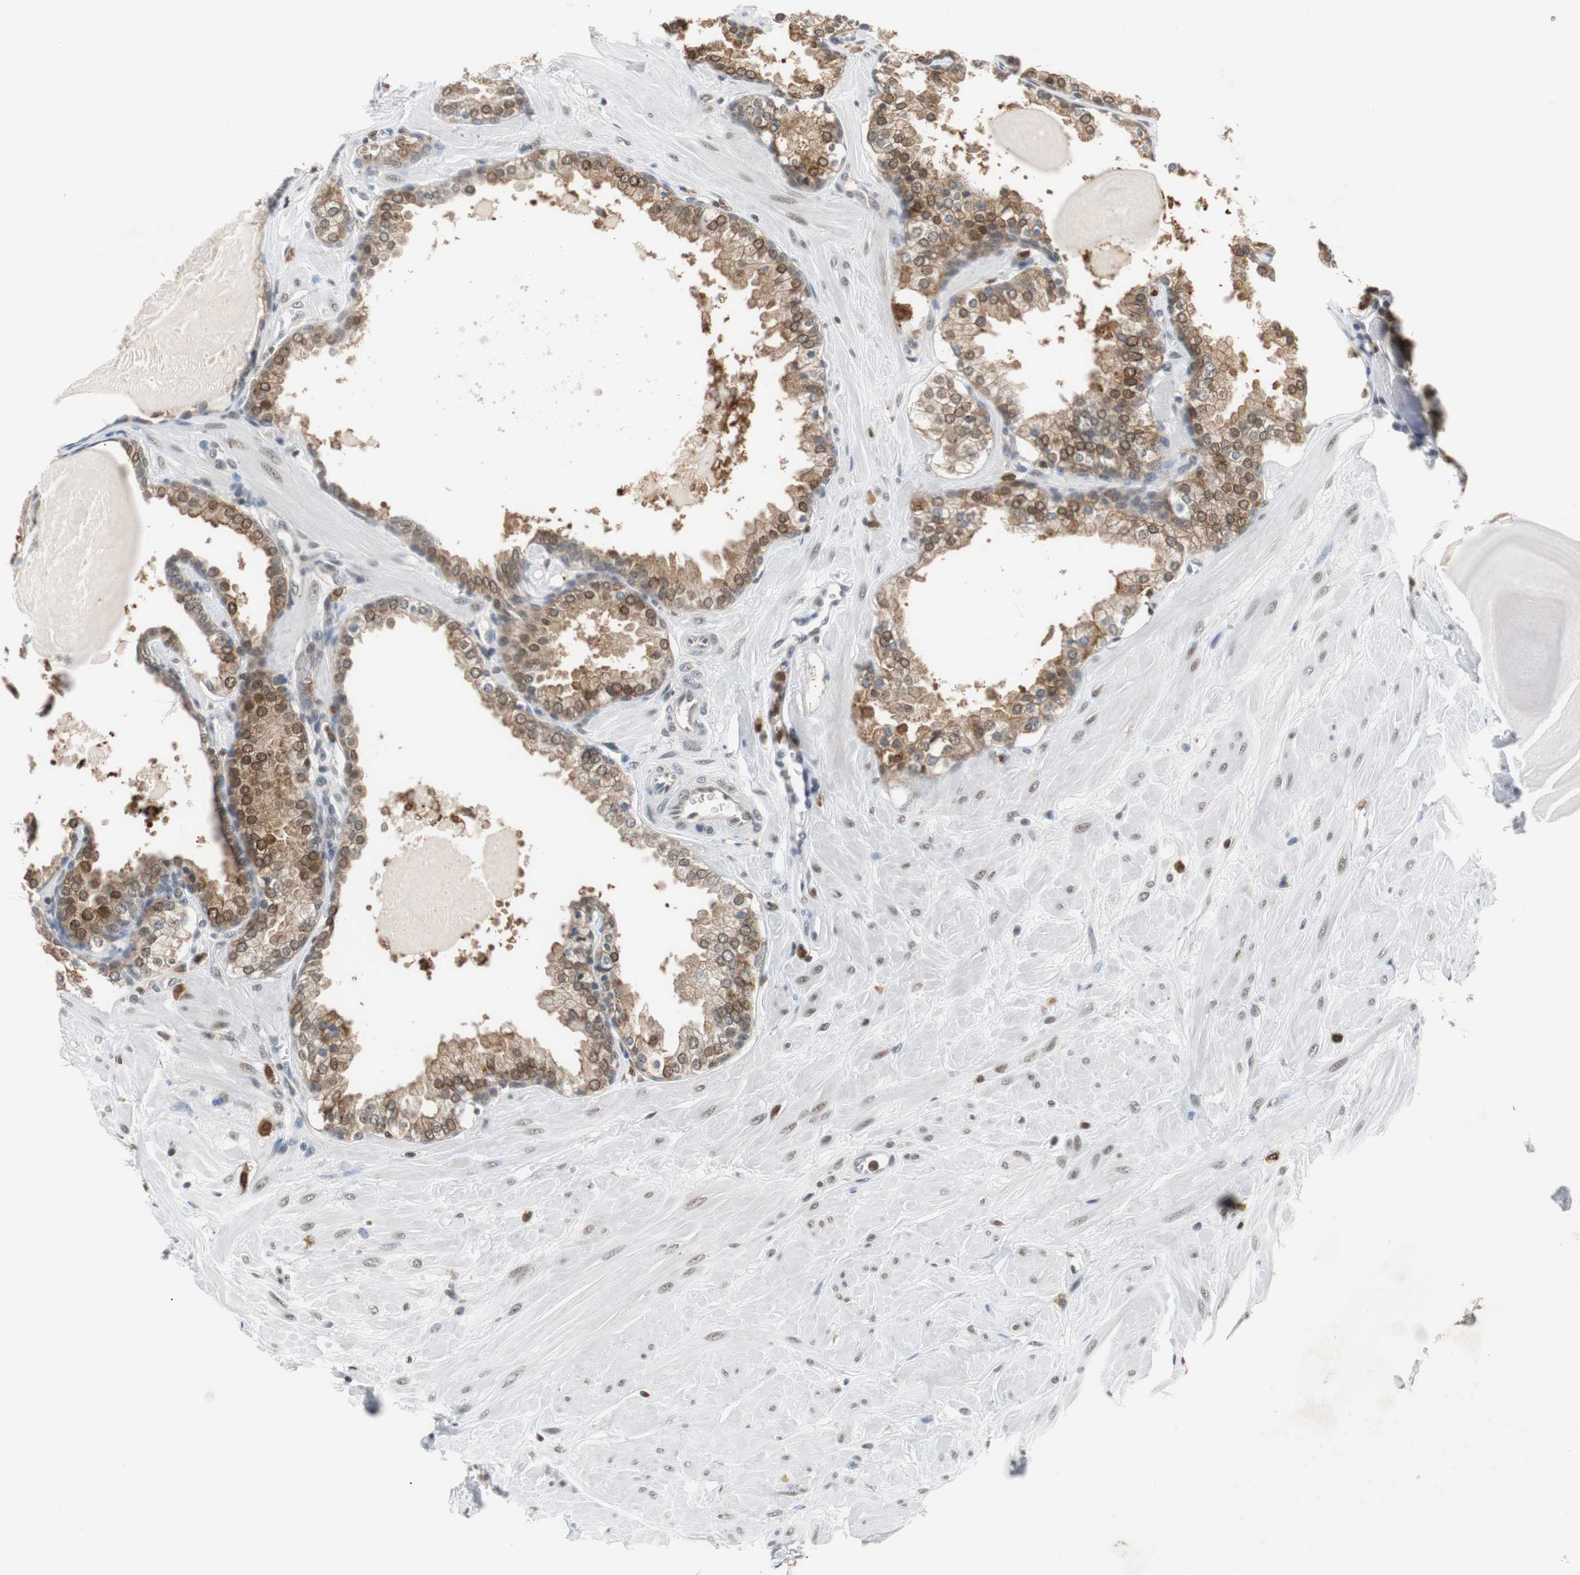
{"staining": {"intensity": "moderate", "quantity": ">75%", "location": "cytoplasmic/membranous,nuclear"}, "tissue": "prostate", "cell_type": "Glandular cells", "image_type": "normal", "snomed": [{"axis": "morphology", "description": "Normal tissue, NOS"}, {"axis": "topography", "description": "Prostate"}], "caption": "The image displays immunohistochemical staining of normal prostate. There is moderate cytoplasmic/membranous,nuclear positivity is identified in approximately >75% of glandular cells. The staining is performed using DAB (3,3'-diaminobenzidine) brown chromogen to label protein expression. The nuclei are counter-stained blue using hematoxylin.", "gene": "SIRT1", "patient": {"sex": "male", "age": 51}}